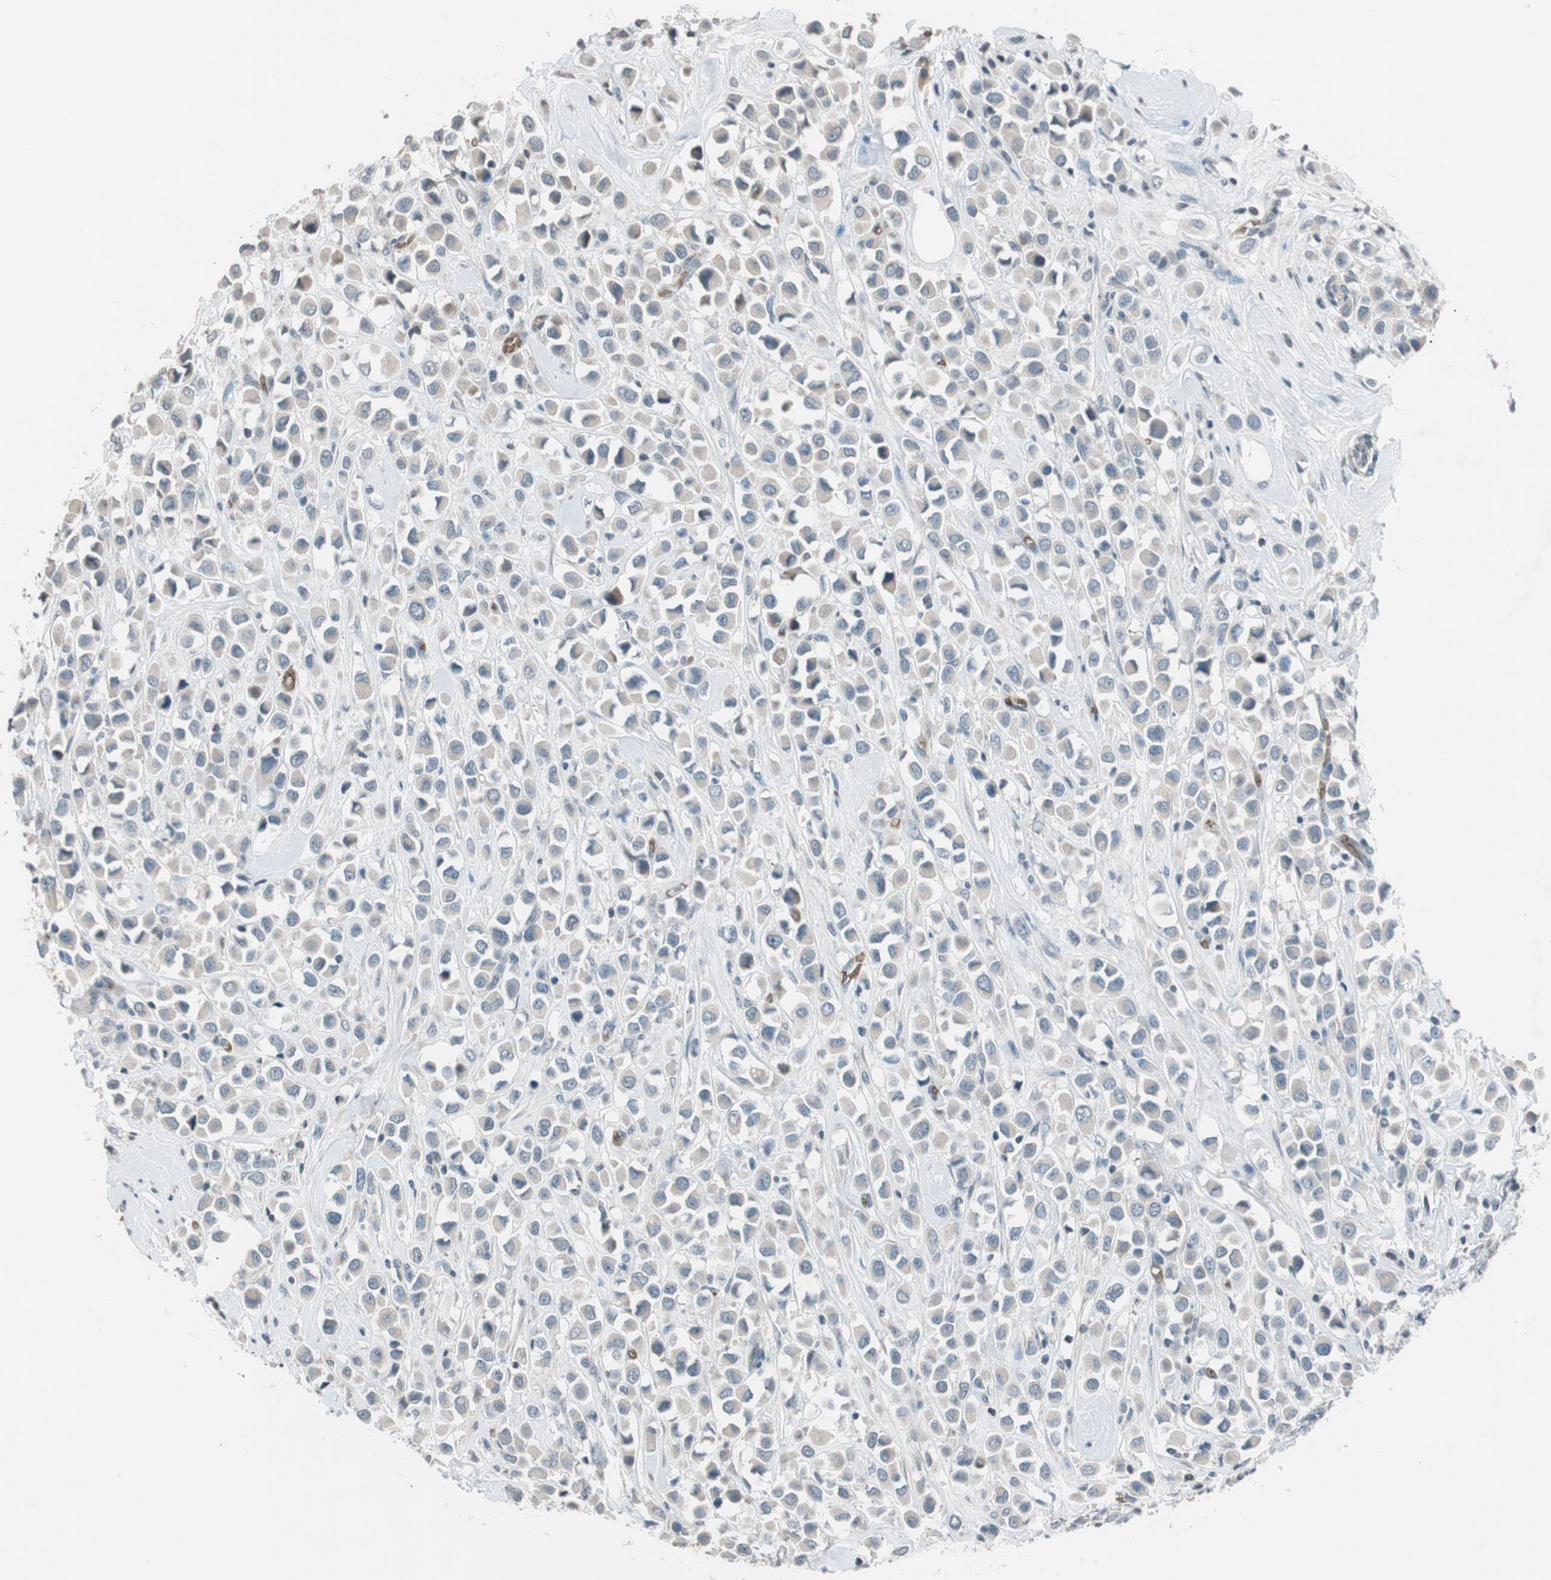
{"staining": {"intensity": "weak", "quantity": "<25%", "location": "cytoplasmic/membranous"}, "tissue": "breast cancer", "cell_type": "Tumor cells", "image_type": "cancer", "snomed": [{"axis": "morphology", "description": "Duct carcinoma"}, {"axis": "topography", "description": "Breast"}], "caption": "The photomicrograph exhibits no significant positivity in tumor cells of invasive ductal carcinoma (breast). Brightfield microscopy of IHC stained with DAB (brown) and hematoxylin (blue), captured at high magnification.", "gene": "GYPC", "patient": {"sex": "female", "age": 61}}